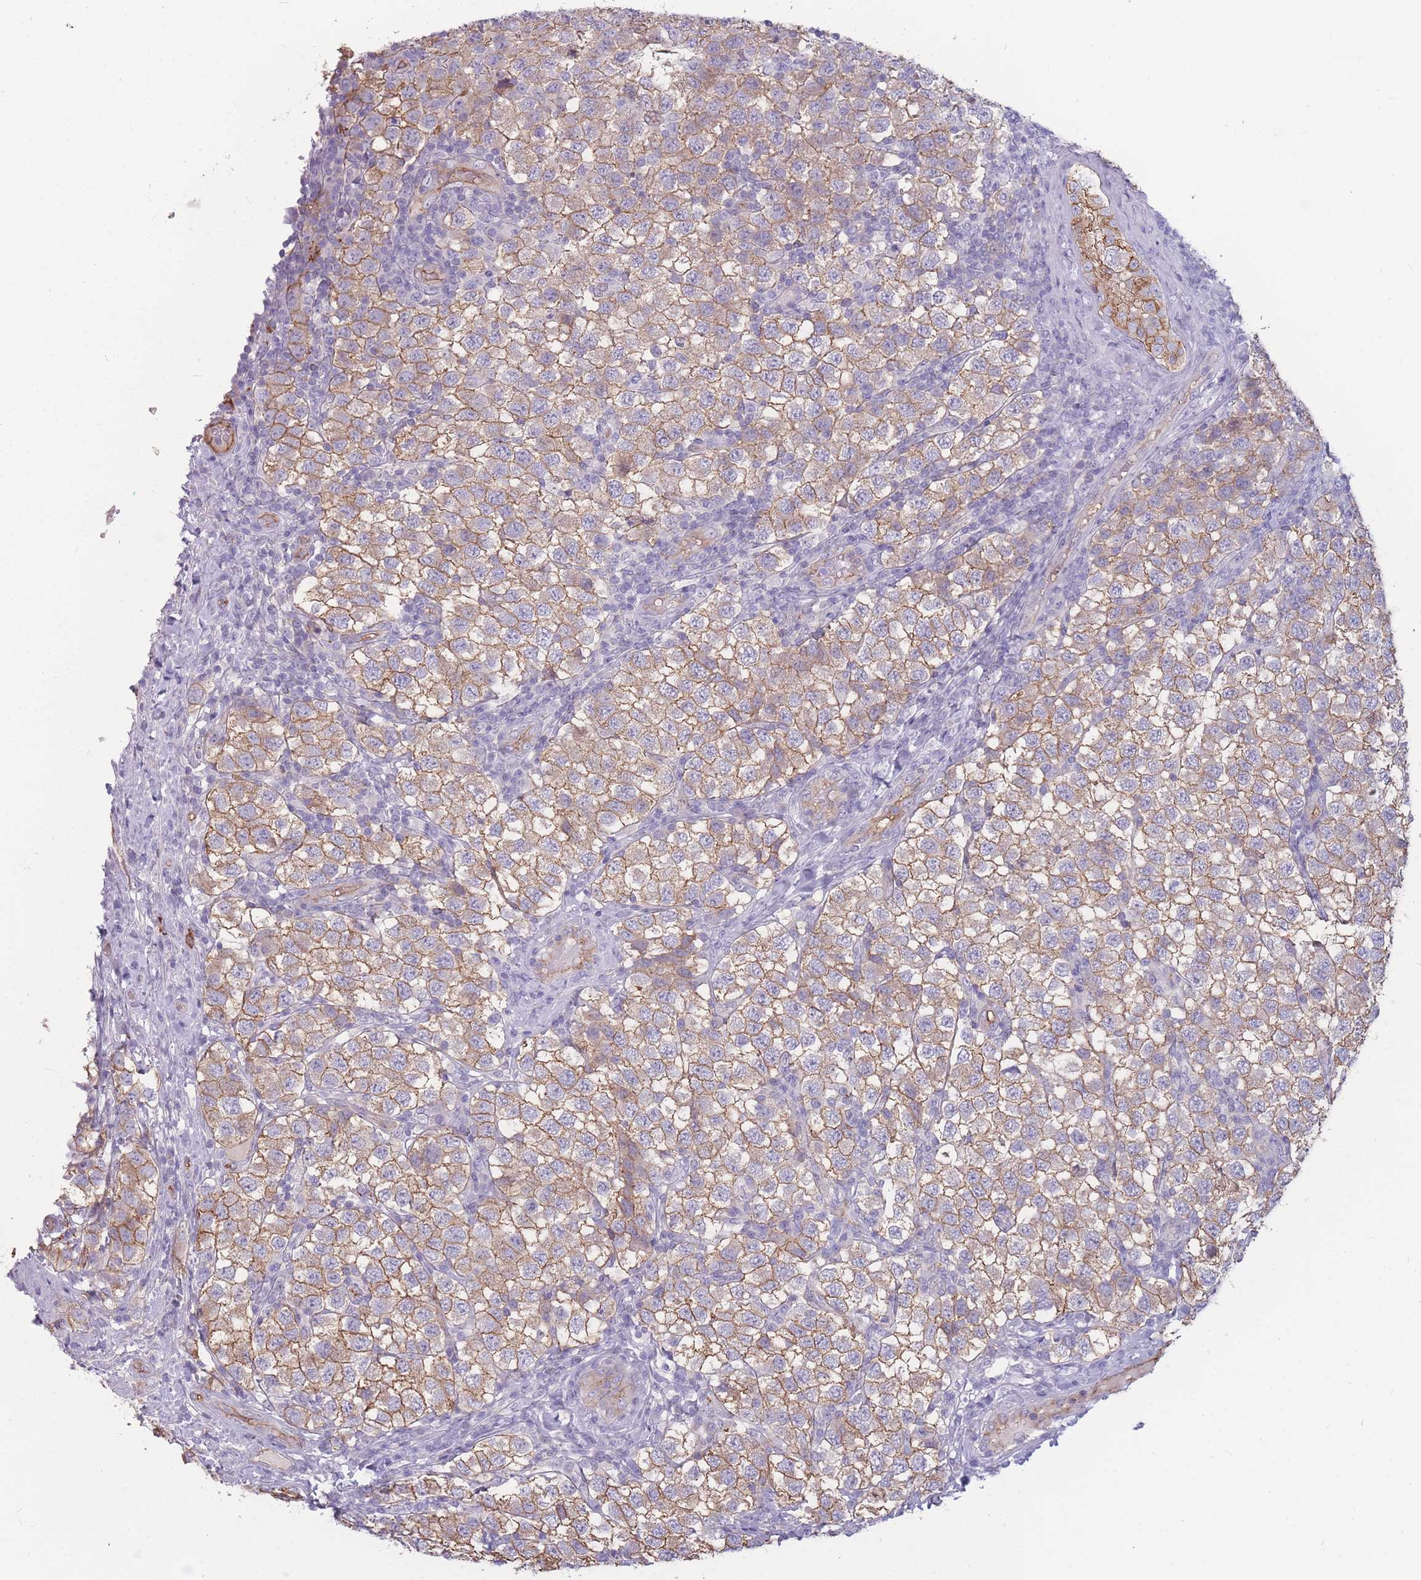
{"staining": {"intensity": "moderate", "quantity": ">75%", "location": "cytoplasmic/membranous"}, "tissue": "testis cancer", "cell_type": "Tumor cells", "image_type": "cancer", "snomed": [{"axis": "morphology", "description": "Seminoma, NOS"}, {"axis": "topography", "description": "Testis"}], "caption": "The immunohistochemical stain labels moderate cytoplasmic/membranous positivity in tumor cells of testis cancer (seminoma) tissue.", "gene": "GNA11", "patient": {"sex": "male", "age": 34}}